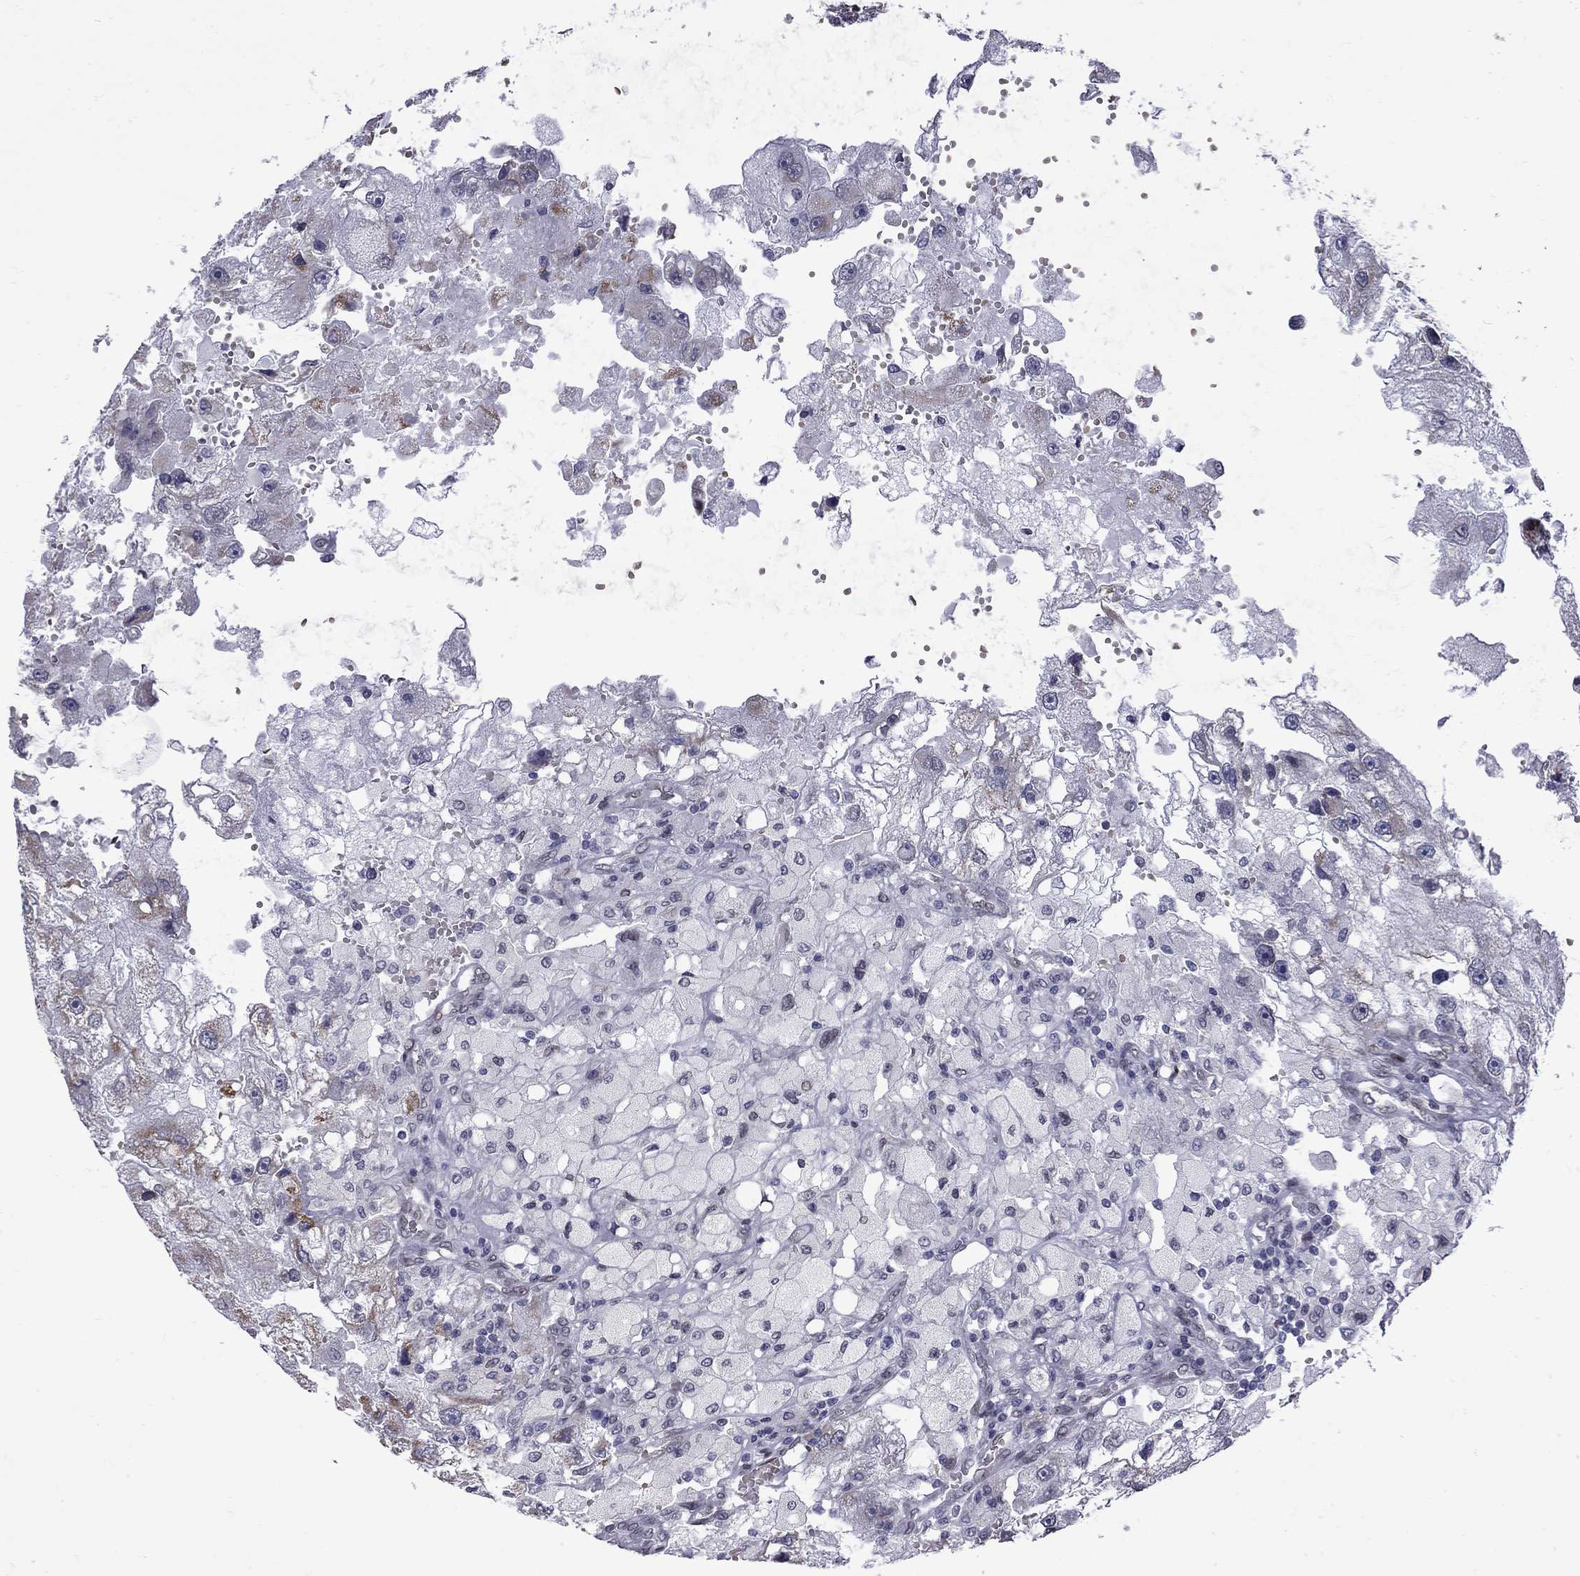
{"staining": {"intensity": "weak", "quantity": "<25%", "location": "nuclear"}, "tissue": "renal cancer", "cell_type": "Tumor cells", "image_type": "cancer", "snomed": [{"axis": "morphology", "description": "Adenocarcinoma, NOS"}, {"axis": "topography", "description": "Kidney"}], "caption": "The immunohistochemistry micrograph has no significant expression in tumor cells of renal cancer (adenocarcinoma) tissue. (Stains: DAB immunohistochemistry with hematoxylin counter stain, Microscopy: brightfield microscopy at high magnification).", "gene": "CLTCL1", "patient": {"sex": "male", "age": 63}}